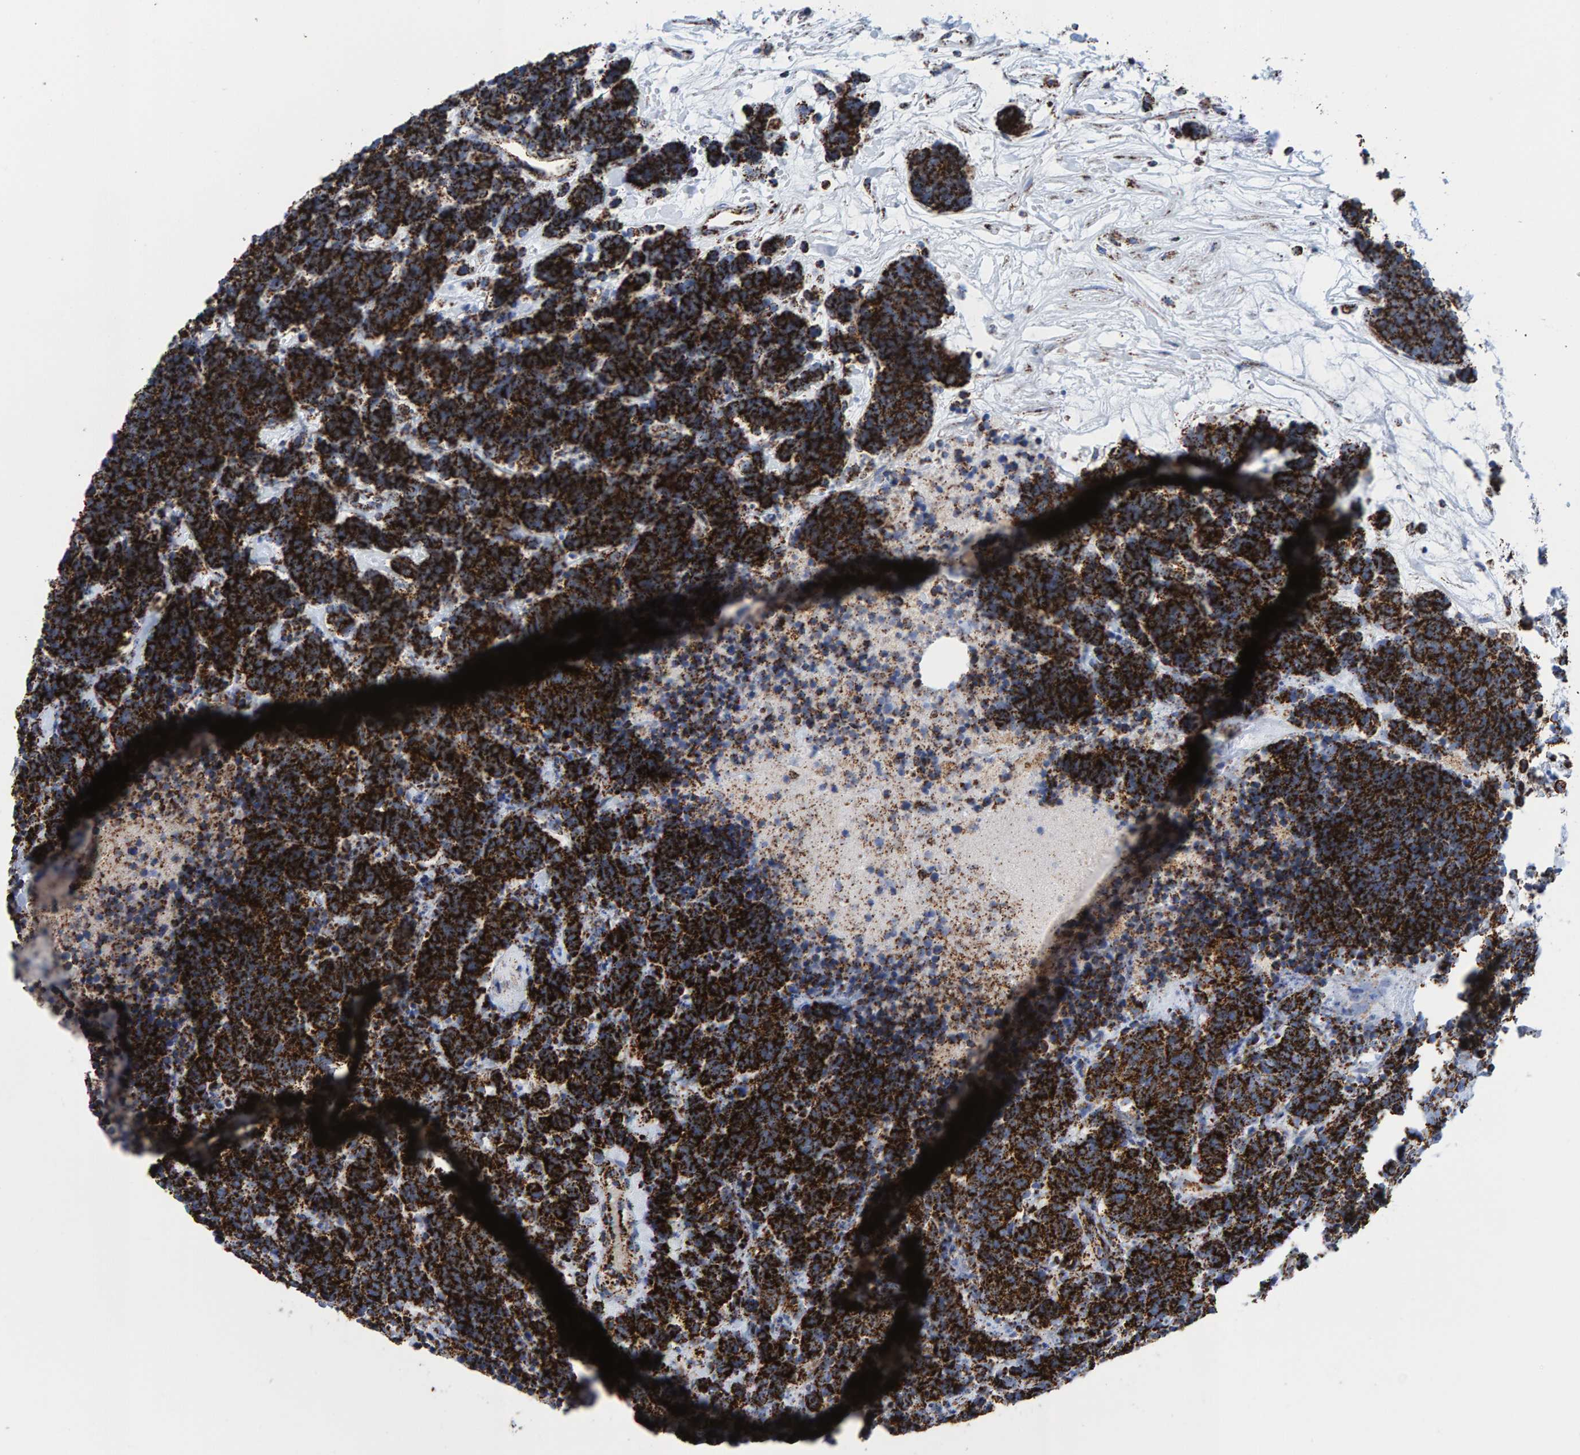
{"staining": {"intensity": "strong", "quantity": ">75%", "location": "cytoplasmic/membranous"}, "tissue": "carcinoid", "cell_type": "Tumor cells", "image_type": "cancer", "snomed": [{"axis": "morphology", "description": "Carcinoma, NOS"}, {"axis": "morphology", "description": "Carcinoid, malignant, NOS"}, {"axis": "topography", "description": "Urinary bladder"}], "caption": "An image of human carcinoma stained for a protein displays strong cytoplasmic/membranous brown staining in tumor cells.", "gene": "ENSG00000262660", "patient": {"sex": "male", "age": 57}}